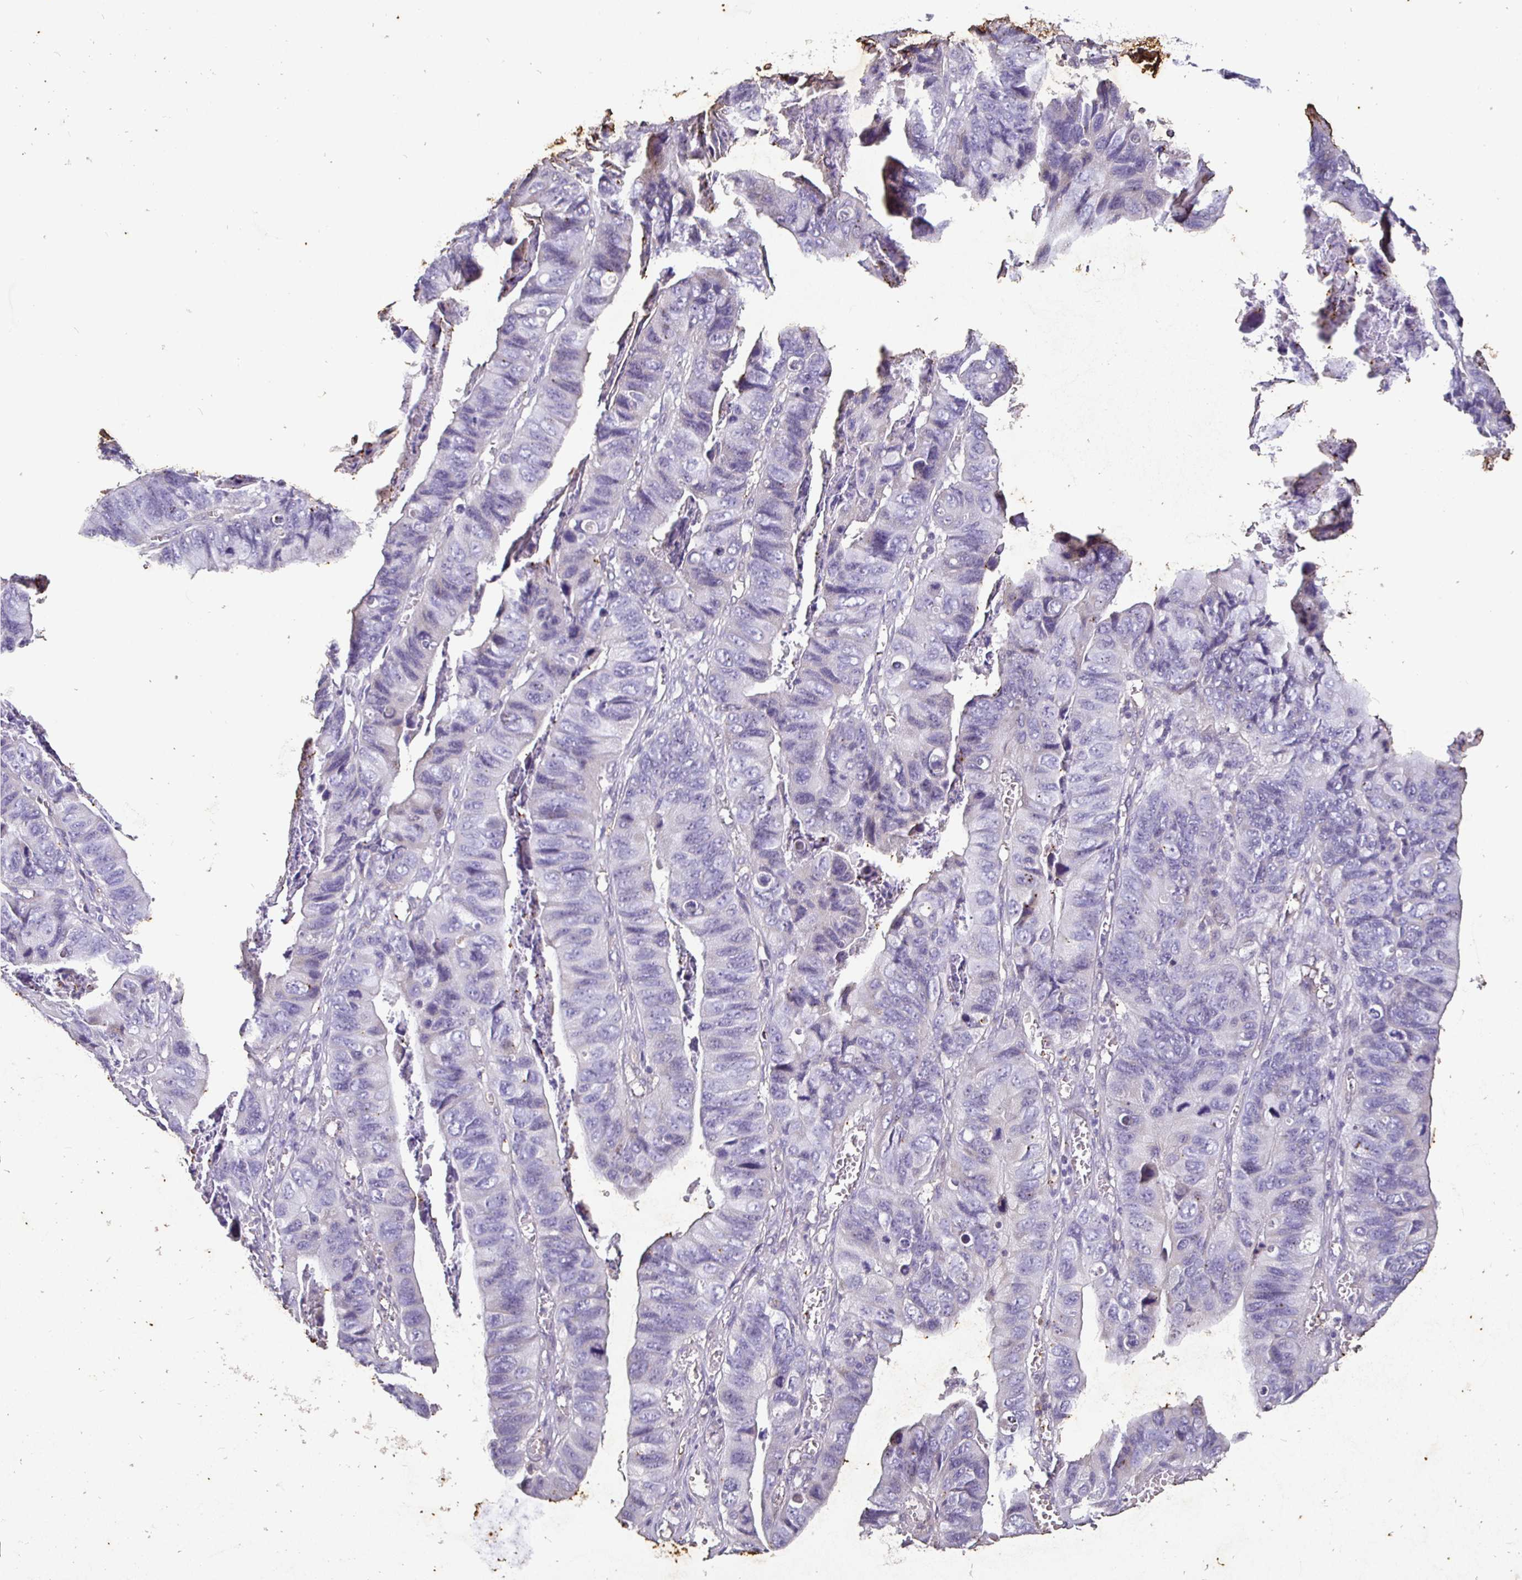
{"staining": {"intensity": "negative", "quantity": "none", "location": "none"}, "tissue": "stomach cancer", "cell_type": "Tumor cells", "image_type": "cancer", "snomed": [{"axis": "morphology", "description": "Adenocarcinoma, NOS"}, {"axis": "topography", "description": "Stomach, lower"}], "caption": "Tumor cells are negative for brown protein staining in stomach adenocarcinoma. (DAB (3,3'-diaminobenzidine) immunohistochemistry (IHC) with hematoxylin counter stain).", "gene": "SHISA4", "patient": {"sex": "male", "age": 77}}